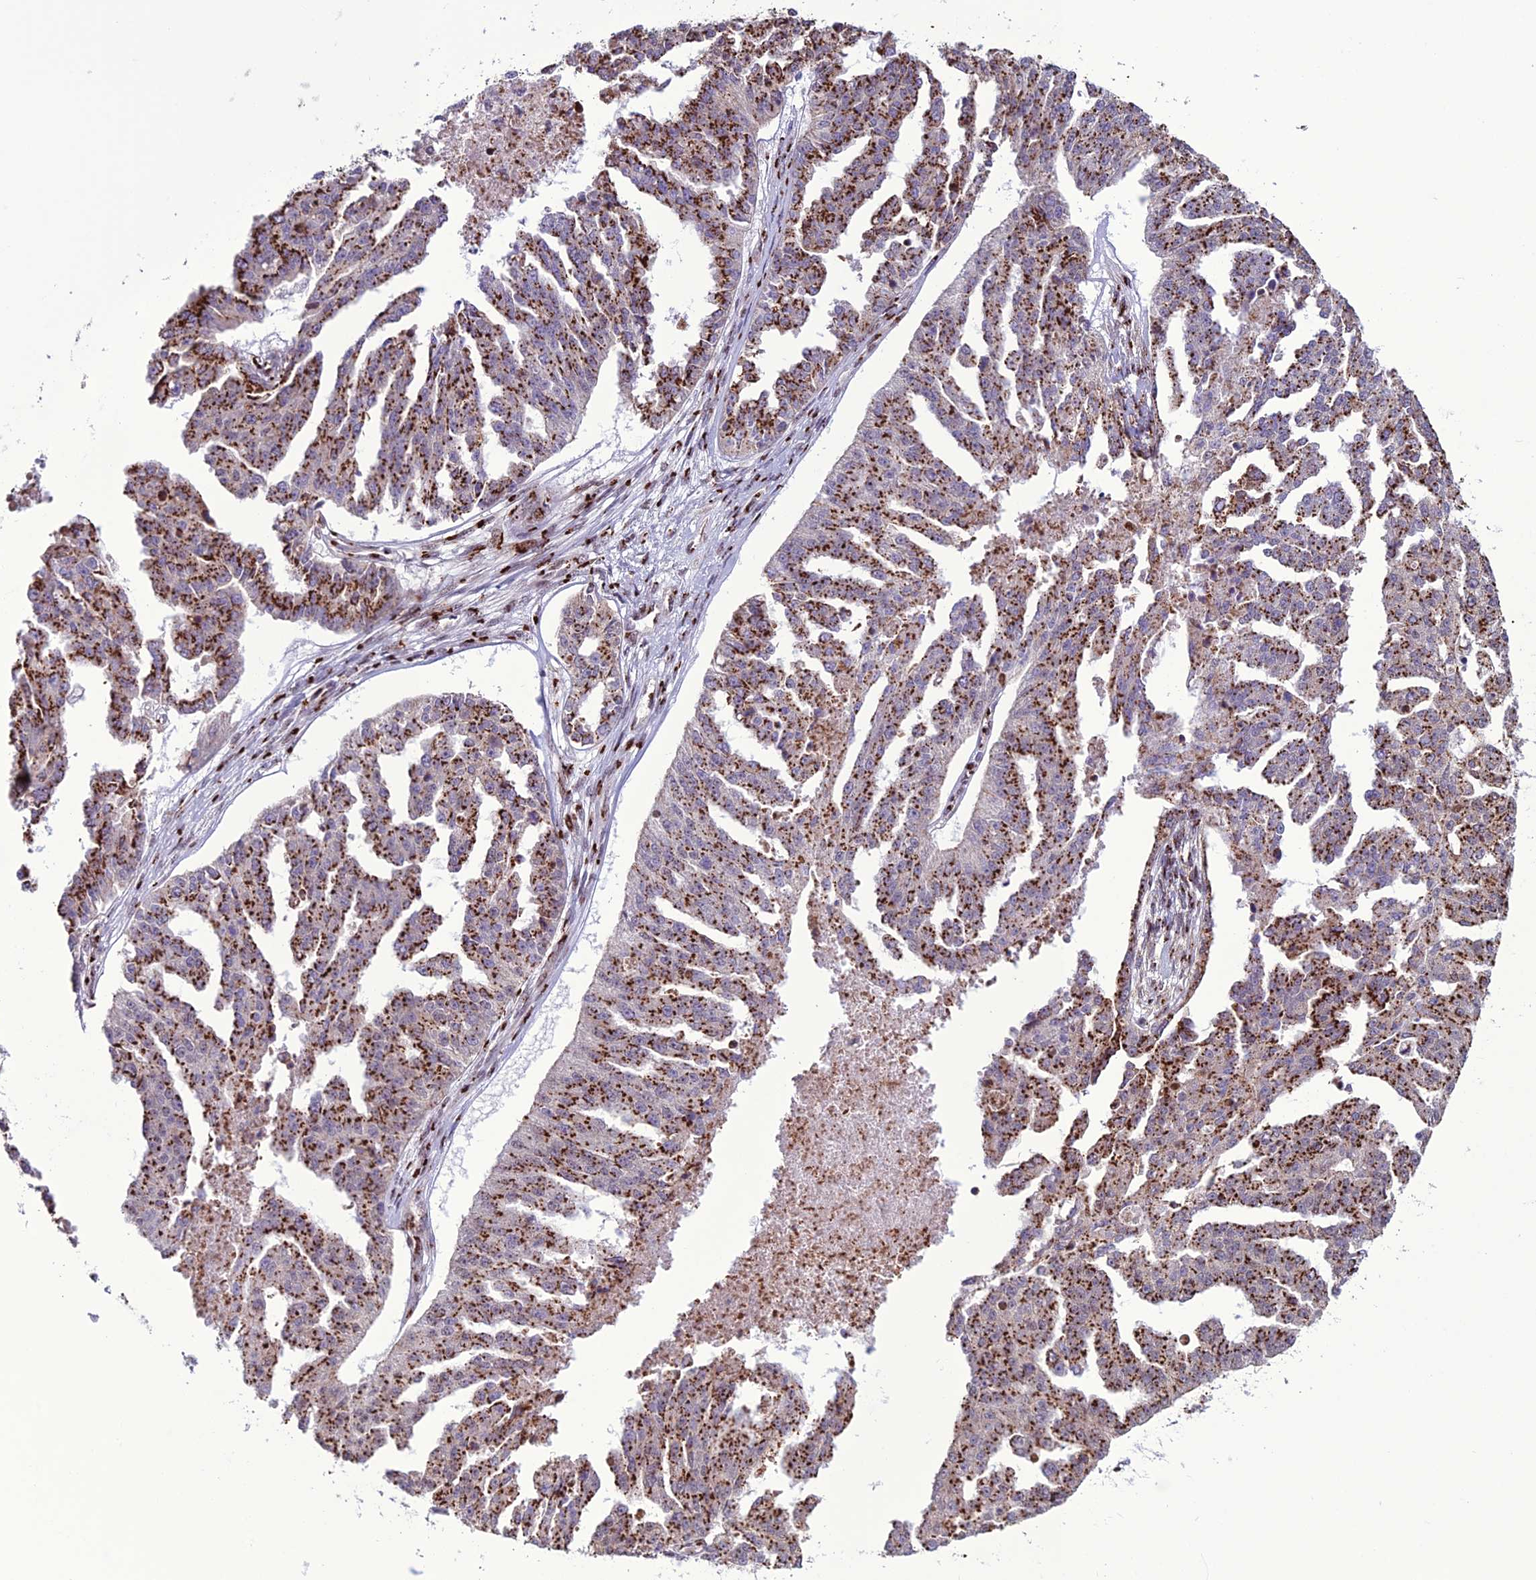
{"staining": {"intensity": "strong", "quantity": ">75%", "location": "cytoplasmic/membranous"}, "tissue": "ovarian cancer", "cell_type": "Tumor cells", "image_type": "cancer", "snomed": [{"axis": "morphology", "description": "Cystadenocarcinoma, serous, NOS"}, {"axis": "topography", "description": "Ovary"}], "caption": "Ovarian cancer stained with a protein marker reveals strong staining in tumor cells.", "gene": "PLEKHA4", "patient": {"sex": "female", "age": 58}}